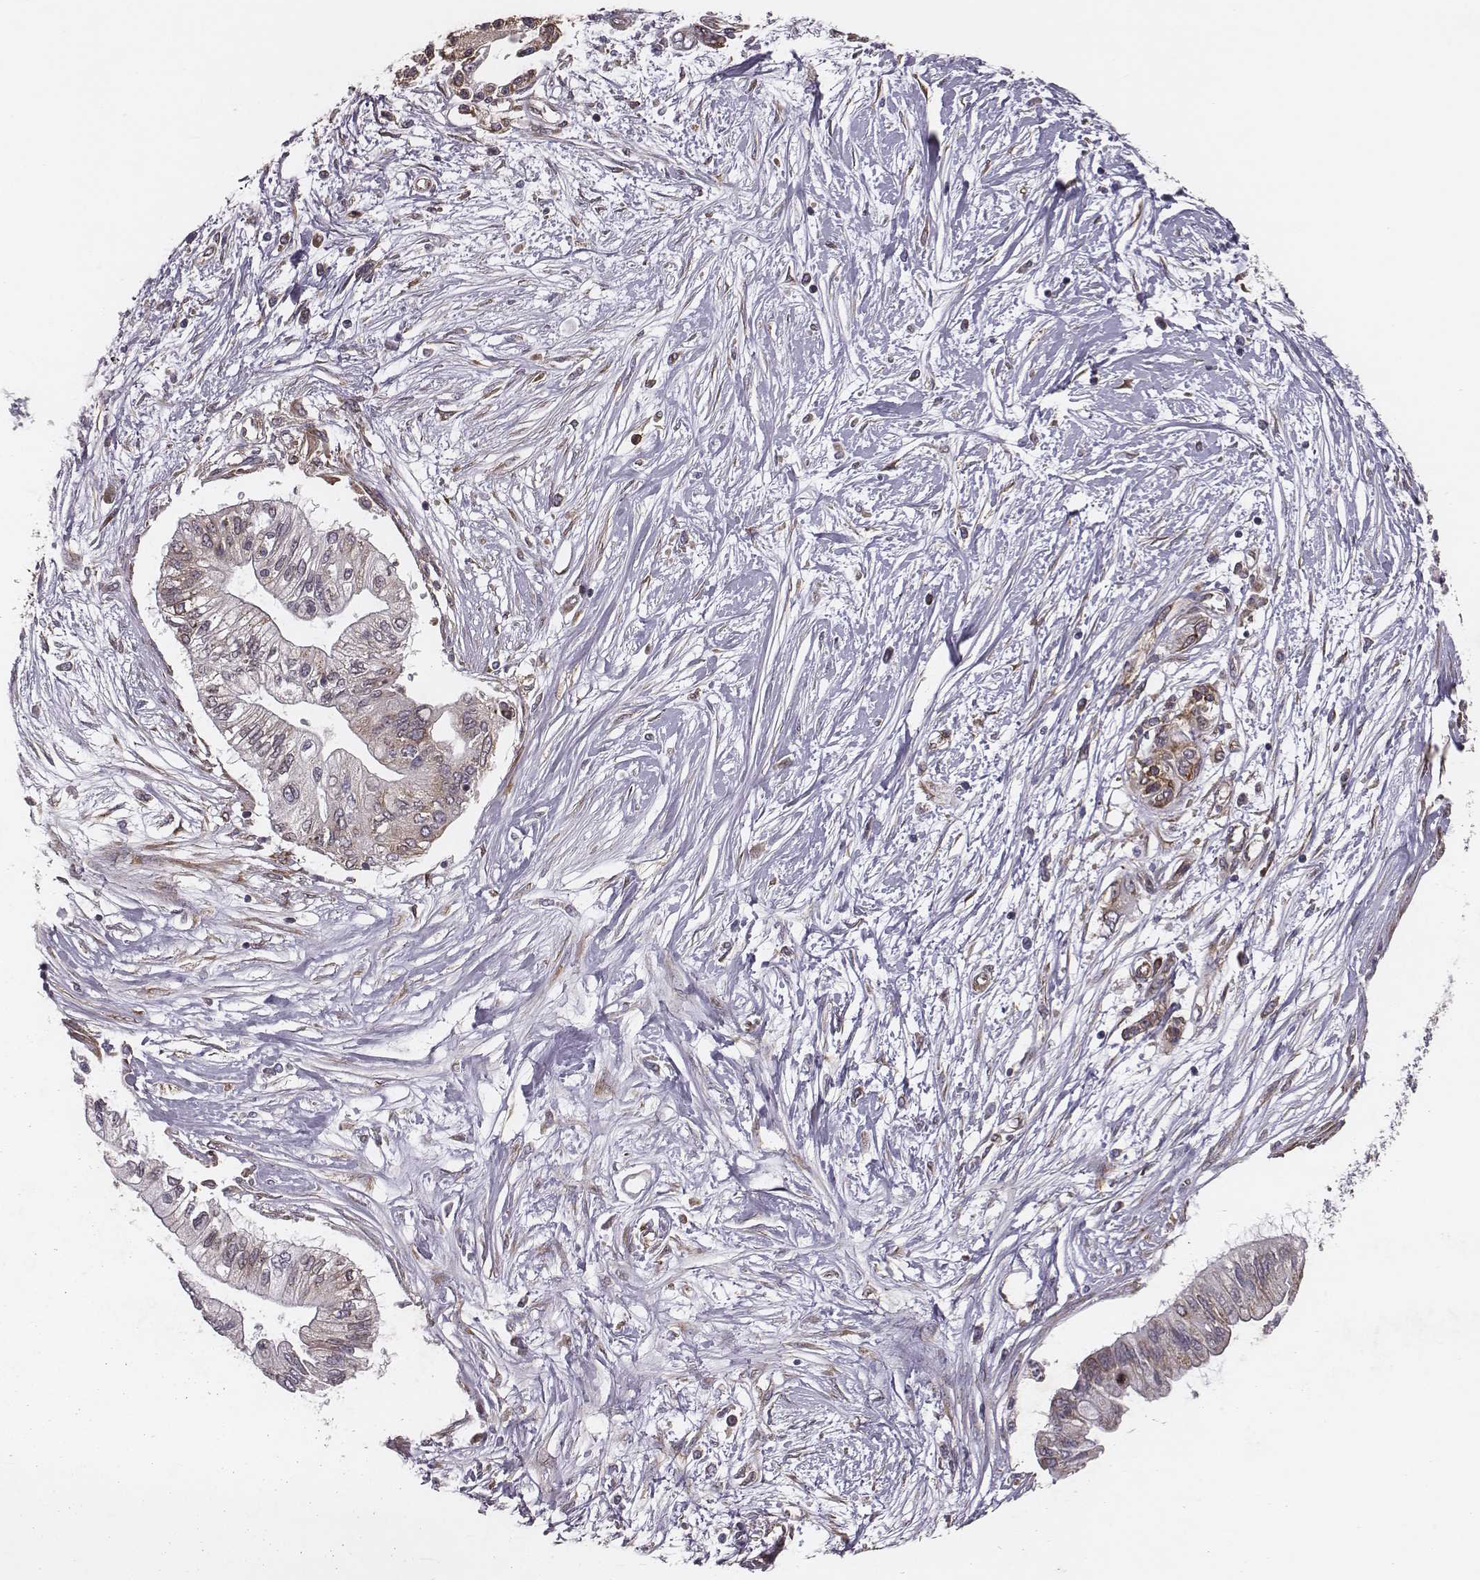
{"staining": {"intensity": "weak", "quantity": "<25%", "location": "cytoplasmic/membranous"}, "tissue": "pancreatic cancer", "cell_type": "Tumor cells", "image_type": "cancer", "snomed": [{"axis": "morphology", "description": "Adenocarcinoma, NOS"}, {"axis": "topography", "description": "Pancreas"}], "caption": "The micrograph displays no significant staining in tumor cells of pancreatic adenocarcinoma.", "gene": "TXLNA", "patient": {"sex": "female", "age": 77}}